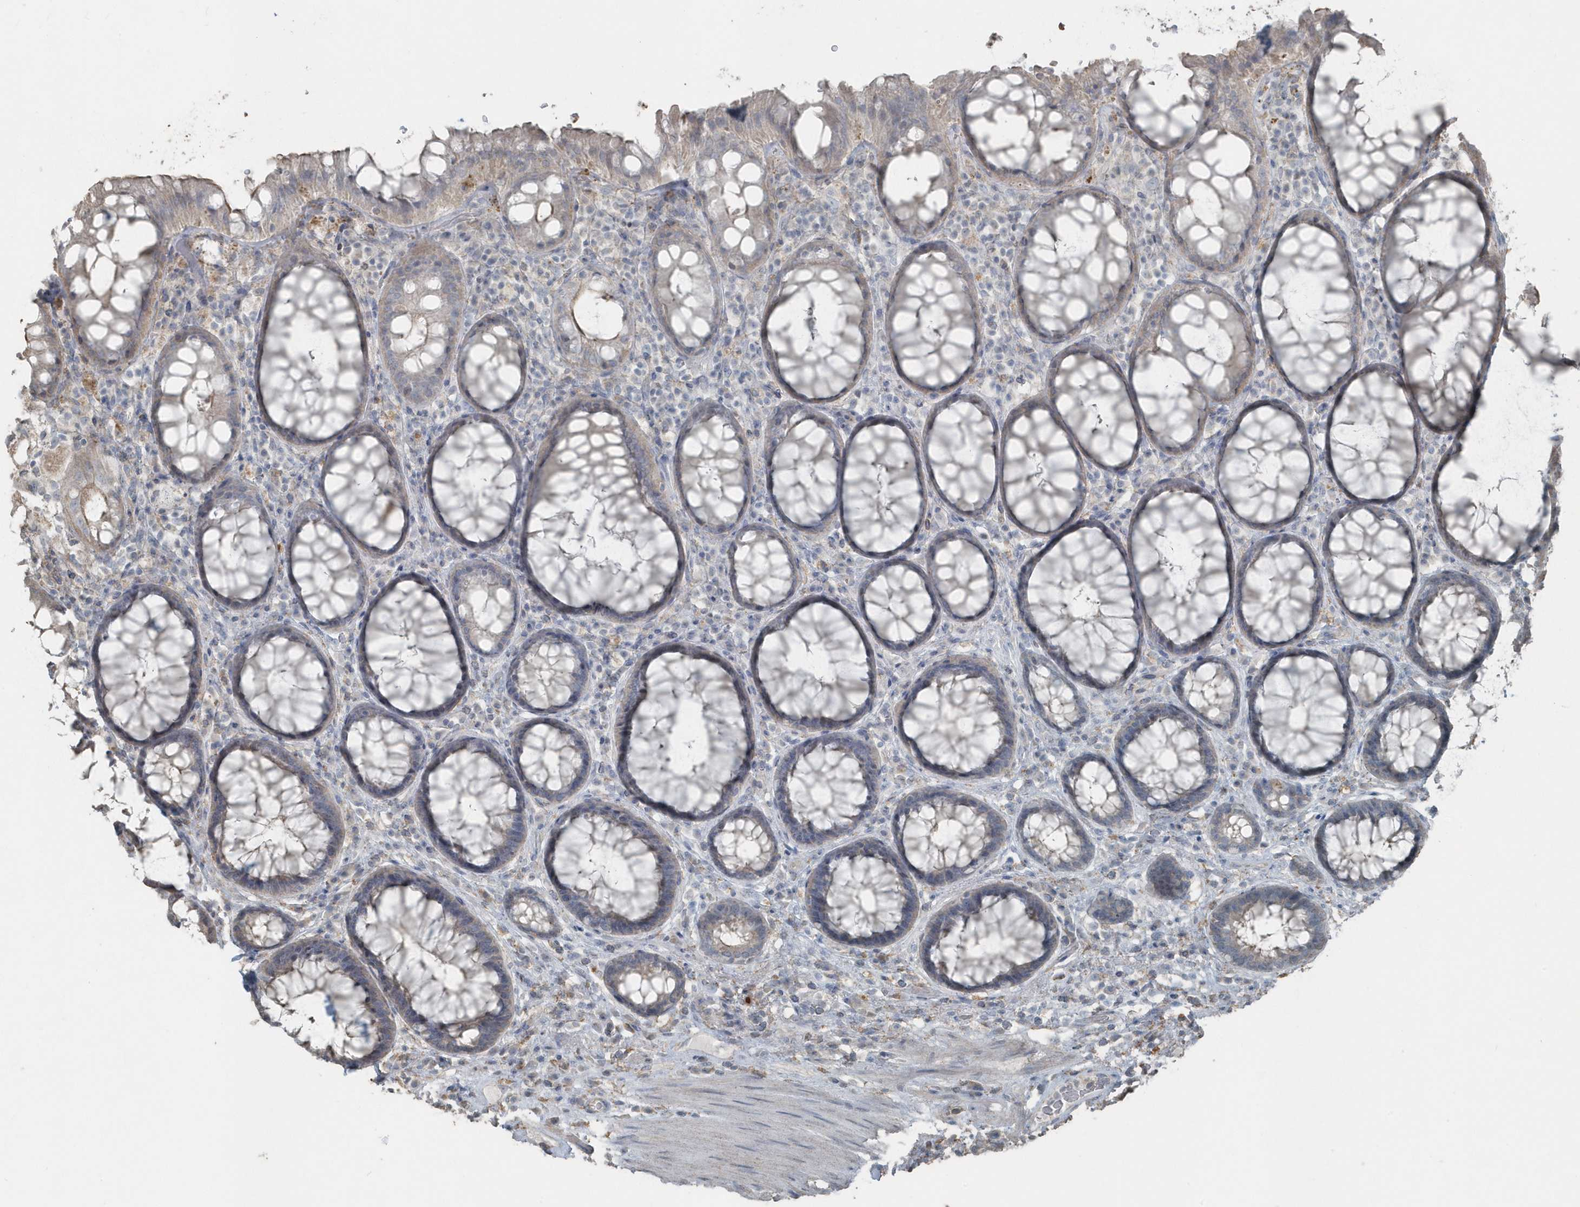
{"staining": {"intensity": "weak", "quantity": "<25%", "location": "cytoplasmic/membranous"}, "tissue": "rectum", "cell_type": "Glandular cells", "image_type": "normal", "snomed": [{"axis": "morphology", "description": "Normal tissue, NOS"}, {"axis": "topography", "description": "Rectum"}], "caption": "Histopathology image shows no significant protein positivity in glandular cells of normal rectum.", "gene": "ACTC1", "patient": {"sex": "male", "age": 64}}